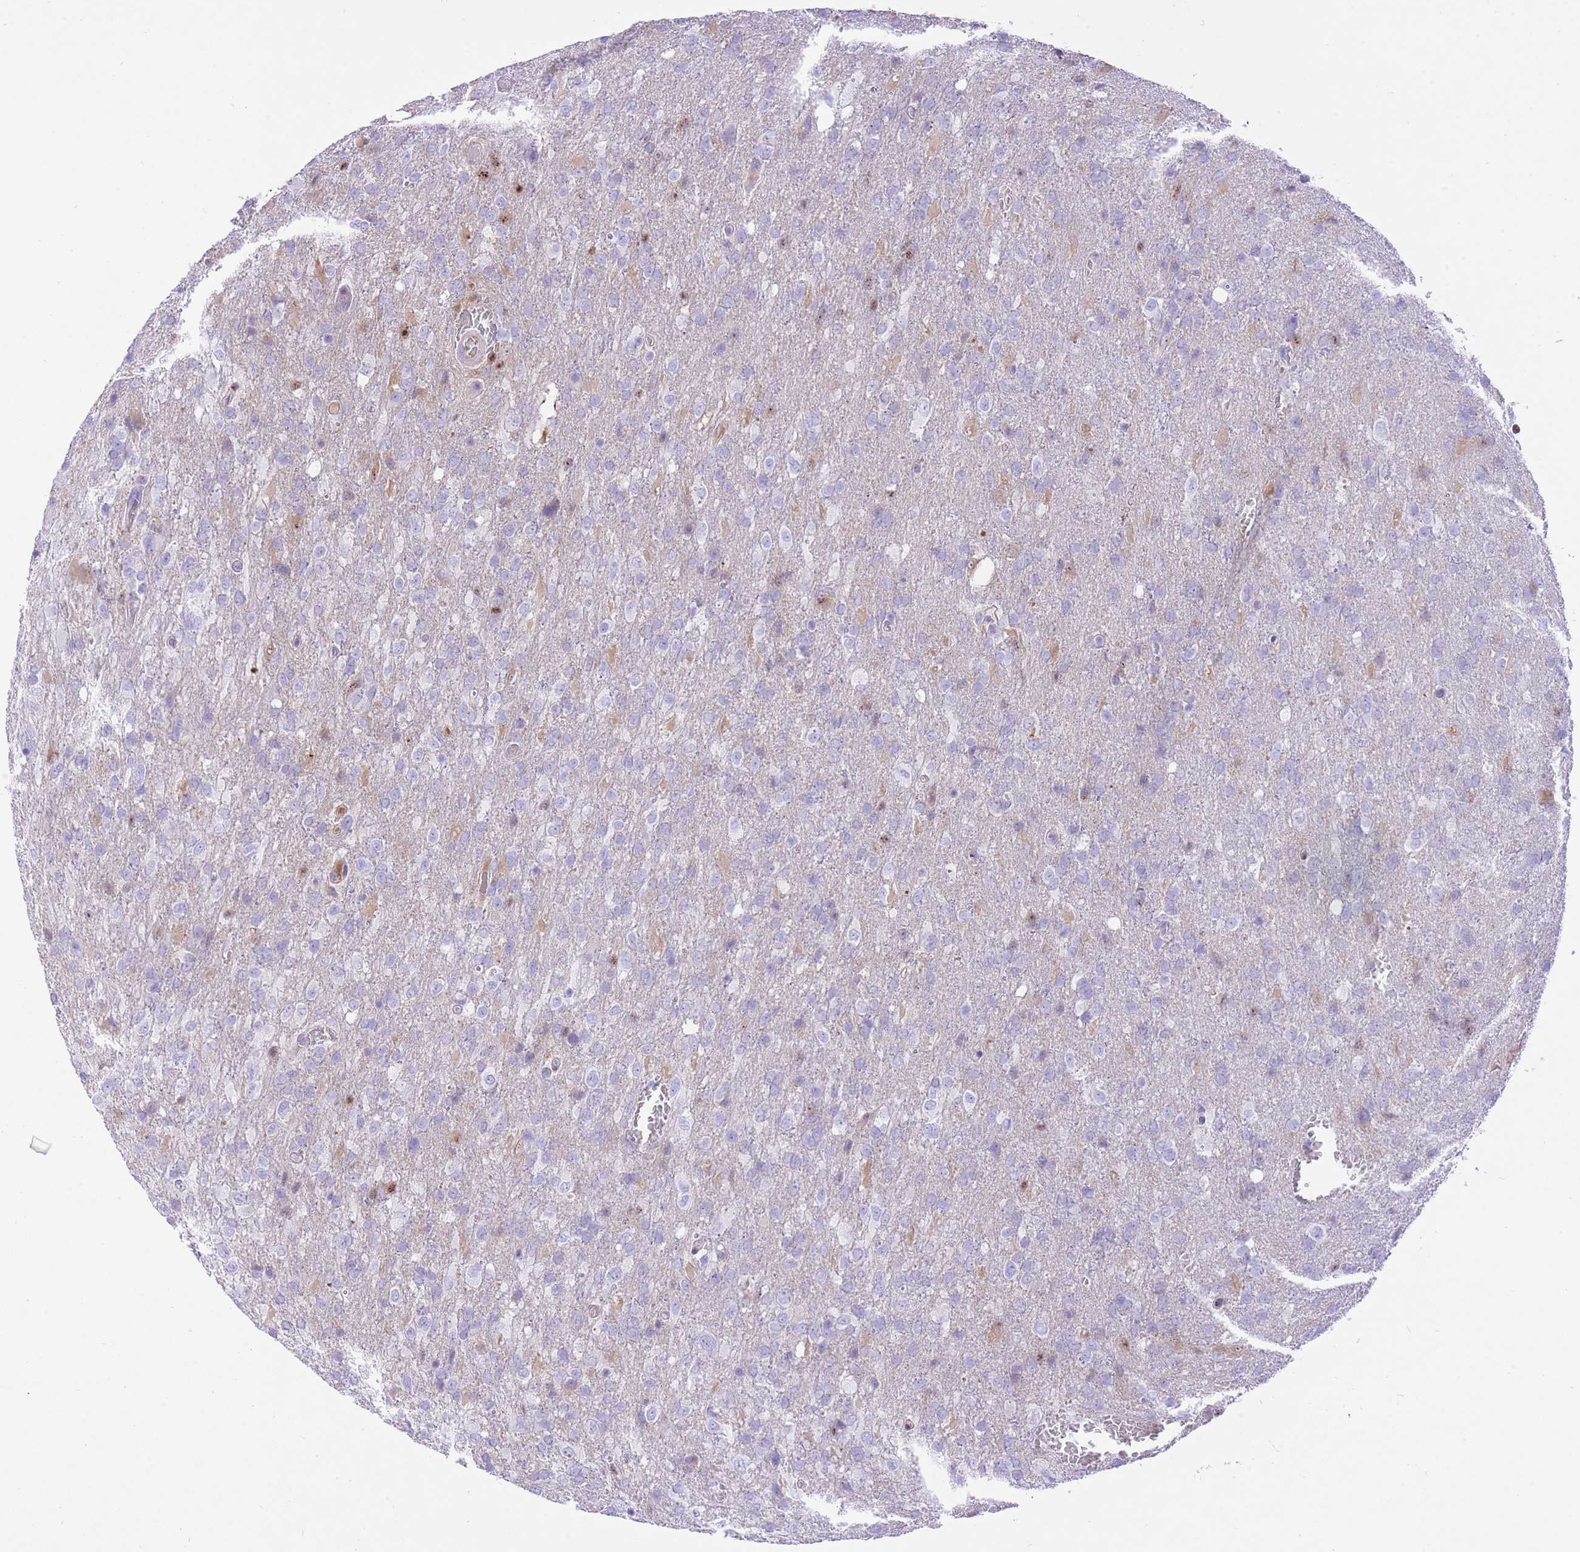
{"staining": {"intensity": "negative", "quantity": "none", "location": "none"}, "tissue": "glioma", "cell_type": "Tumor cells", "image_type": "cancer", "snomed": [{"axis": "morphology", "description": "Glioma, malignant, High grade"}, {"axis": "topography", "description": "Brain"}], "caption": "An immunohistochemistry histopathology image of malignant glioma (high-grade) is shown. There is no staining in tumor cells of malignant glioma (high-grade).", "gene": "HRG", "patient": {"sex": "female", "age": 74}}